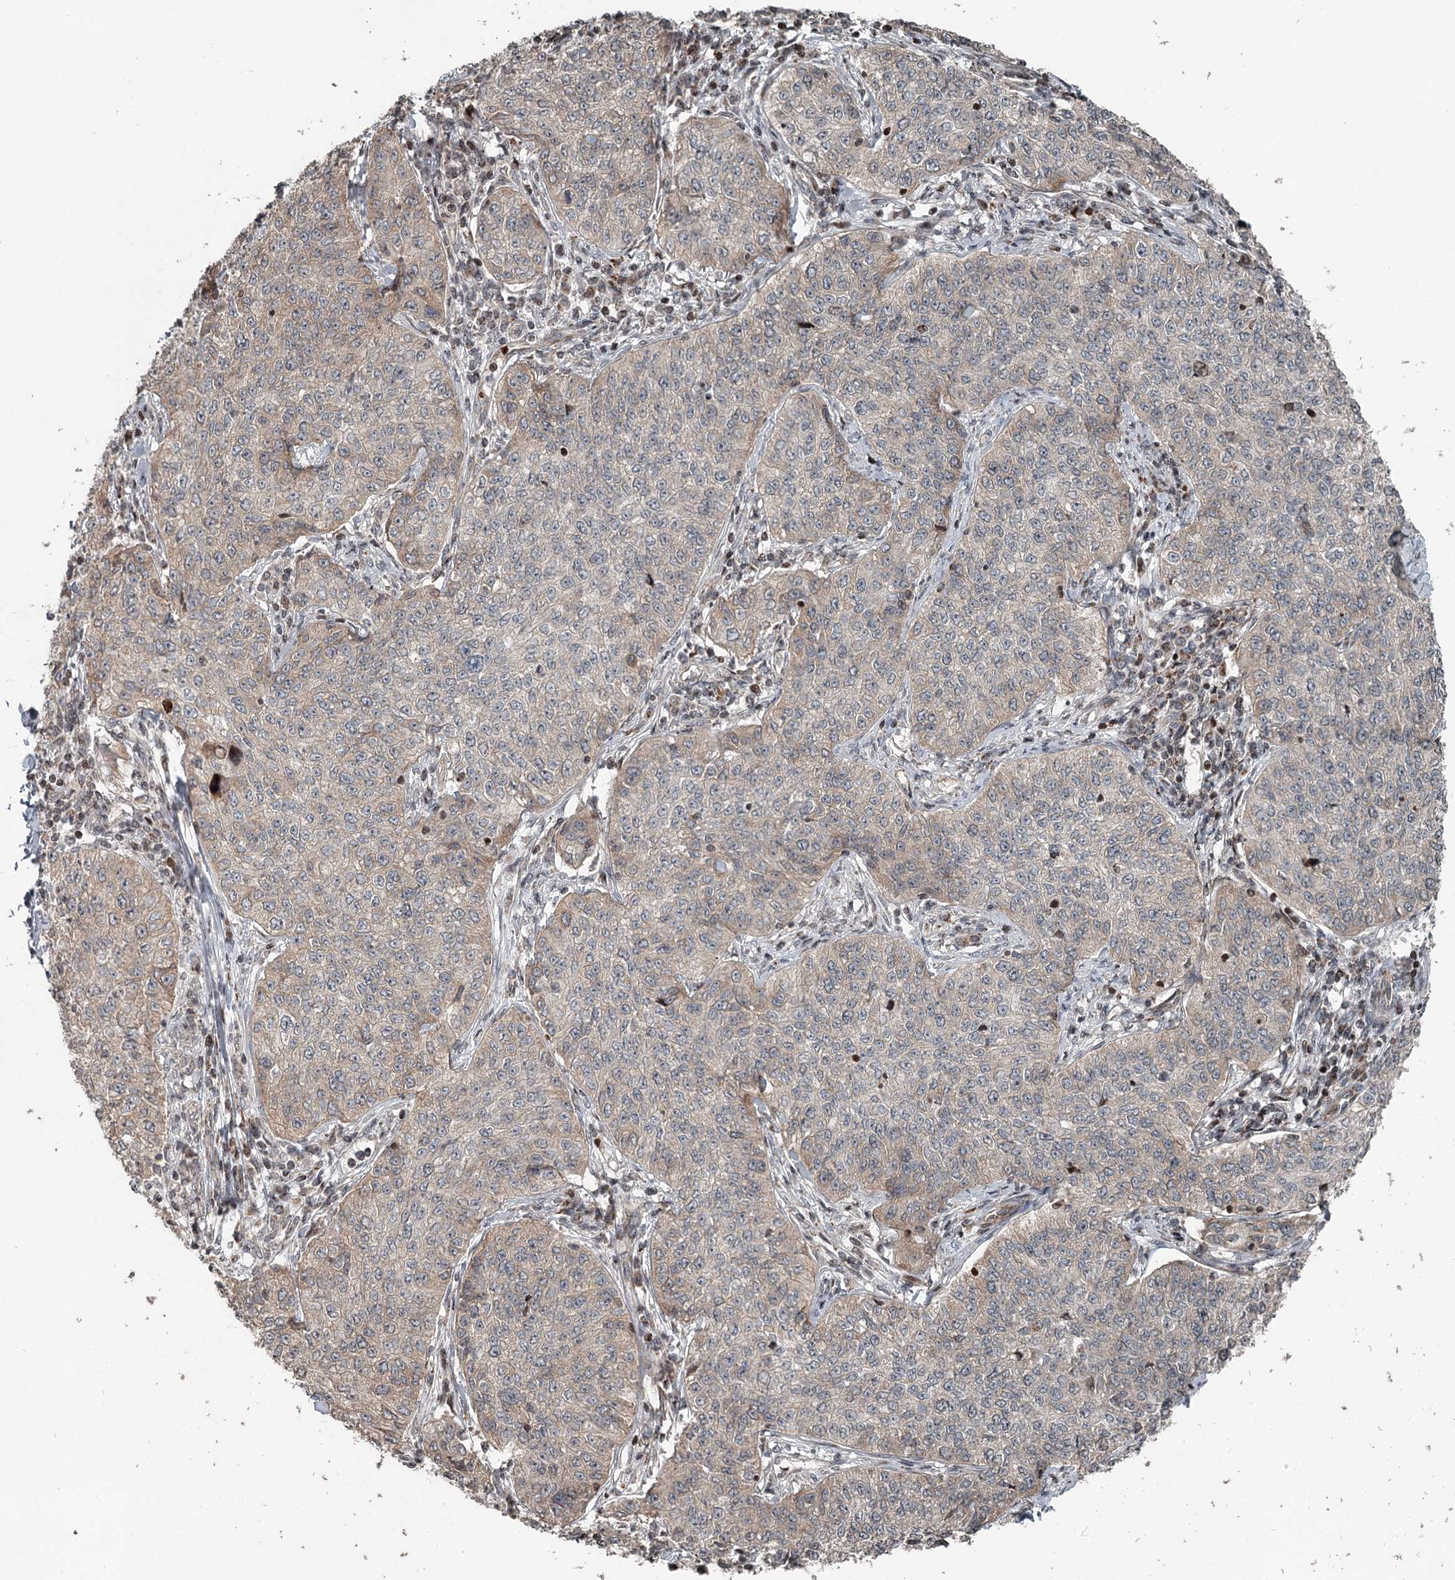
{"staining": {"intensity": "negative", "quantity": "none", "location": "none"}, "tissue": "cervical cancer", "cell_type": "Tumor cells", "image_type": "cancer", "snomed": [{"axis": "morphology", "description": "Squamous cell carcinoma, NOS"}, {"axis": "topography", "description": "Cervix"}], "caption": "The micrograph reveals no significant staining in tumor cells of squamous cell carcinoma (cervical). (DAB (3,3'-diaminobenzidine) immunohistochemistry visualized using brightfield microscopy, high magnification).", "gene": "RASSF8", "patient": {"sex": "female", "age": 35}}